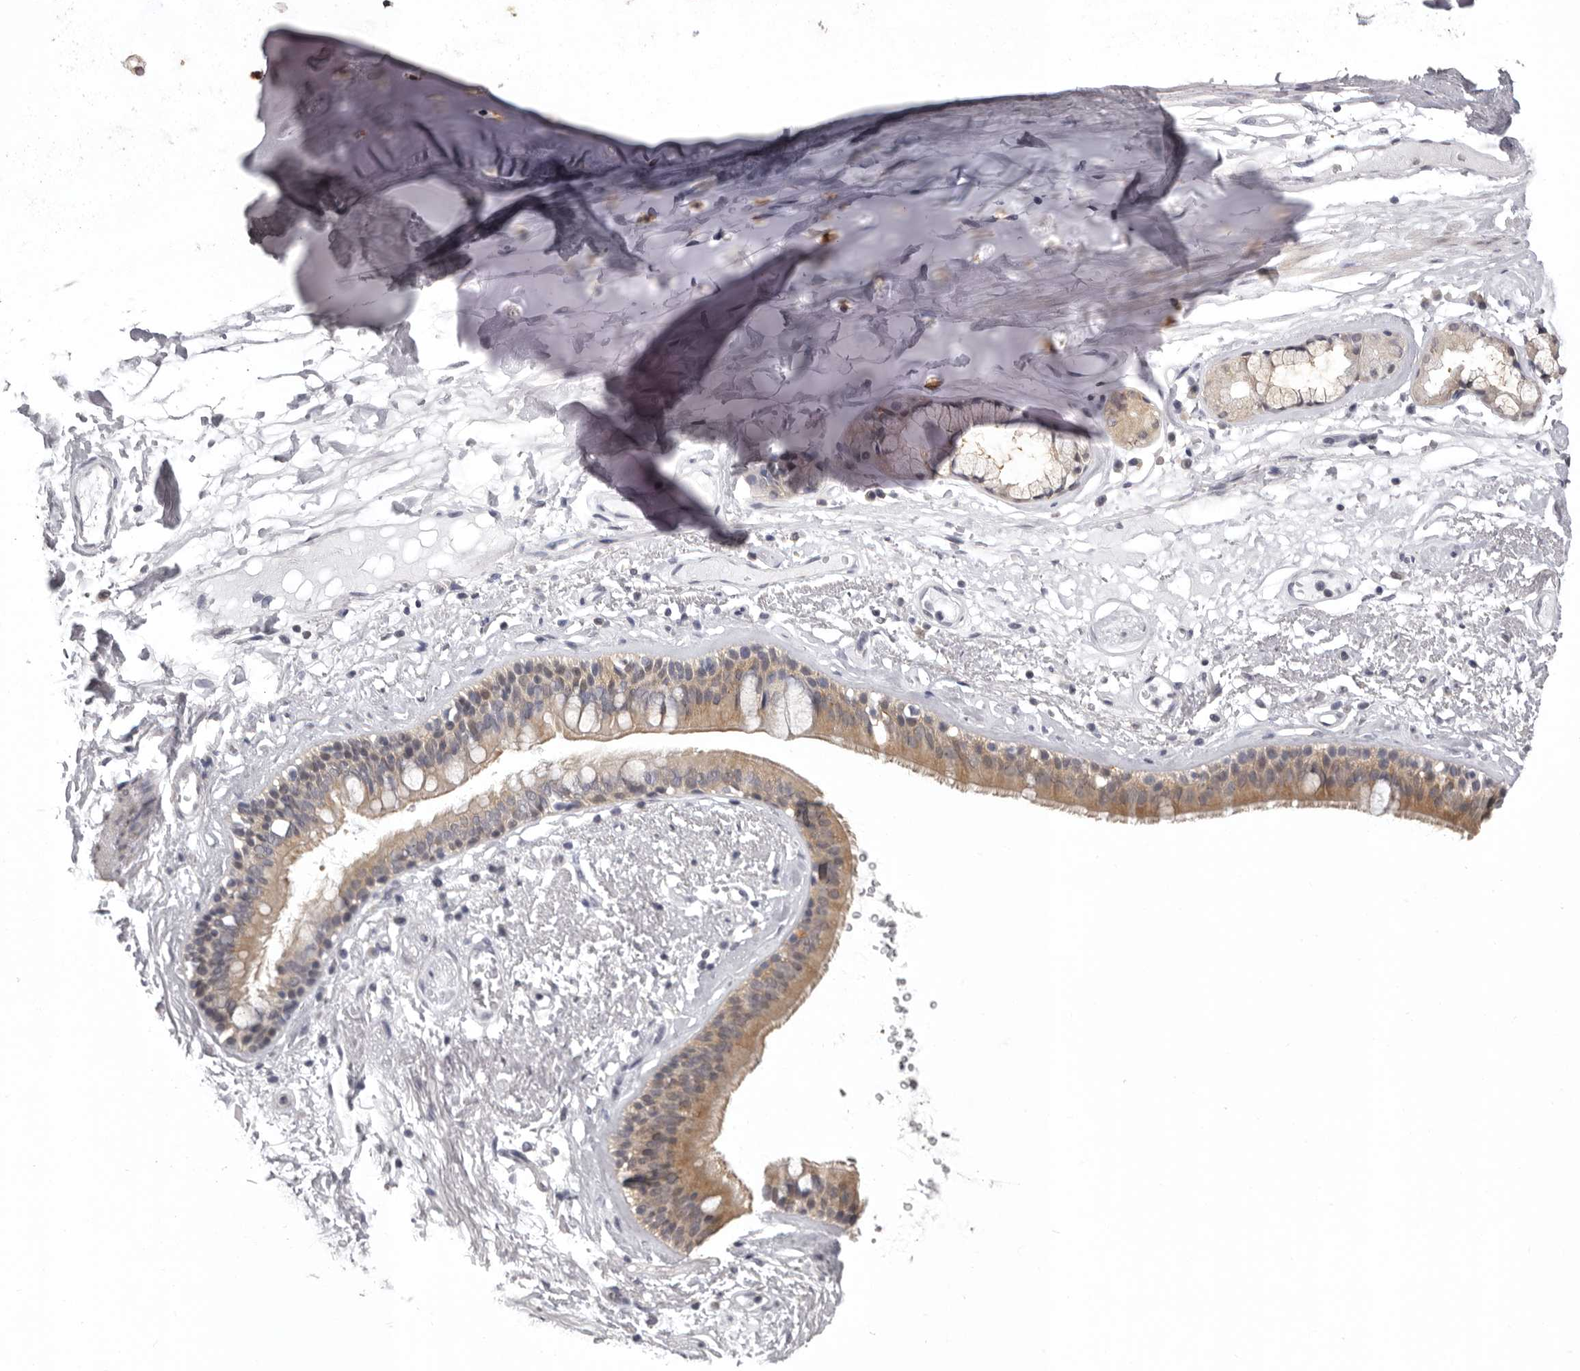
{"staining": {"intensity": "negative", "quantity": "none", "location": "none"}, "tissue": "adipose tissue", "cell_type": "Adipocytes", "image_type": "normal", "snomed": [{"axis": "morphology", "description": "Normal tissue, NOS"}, {"axis": "topography", "description": "Cartilage tissue"}], "caption": "Immunohistochemistry histopathology image of normal adipose tissue stained for a protein (brown), which exhibits no staining in adipocytes. The staining was performed using DAB (3,3'-diaminobenzidine) to visualize the protein expression in brown, while the nuclei were stained in blue with hematoxylin (Magnification: 20x).", "gene": "MDH1", "patient": {"sex": "female", "age": 63}}